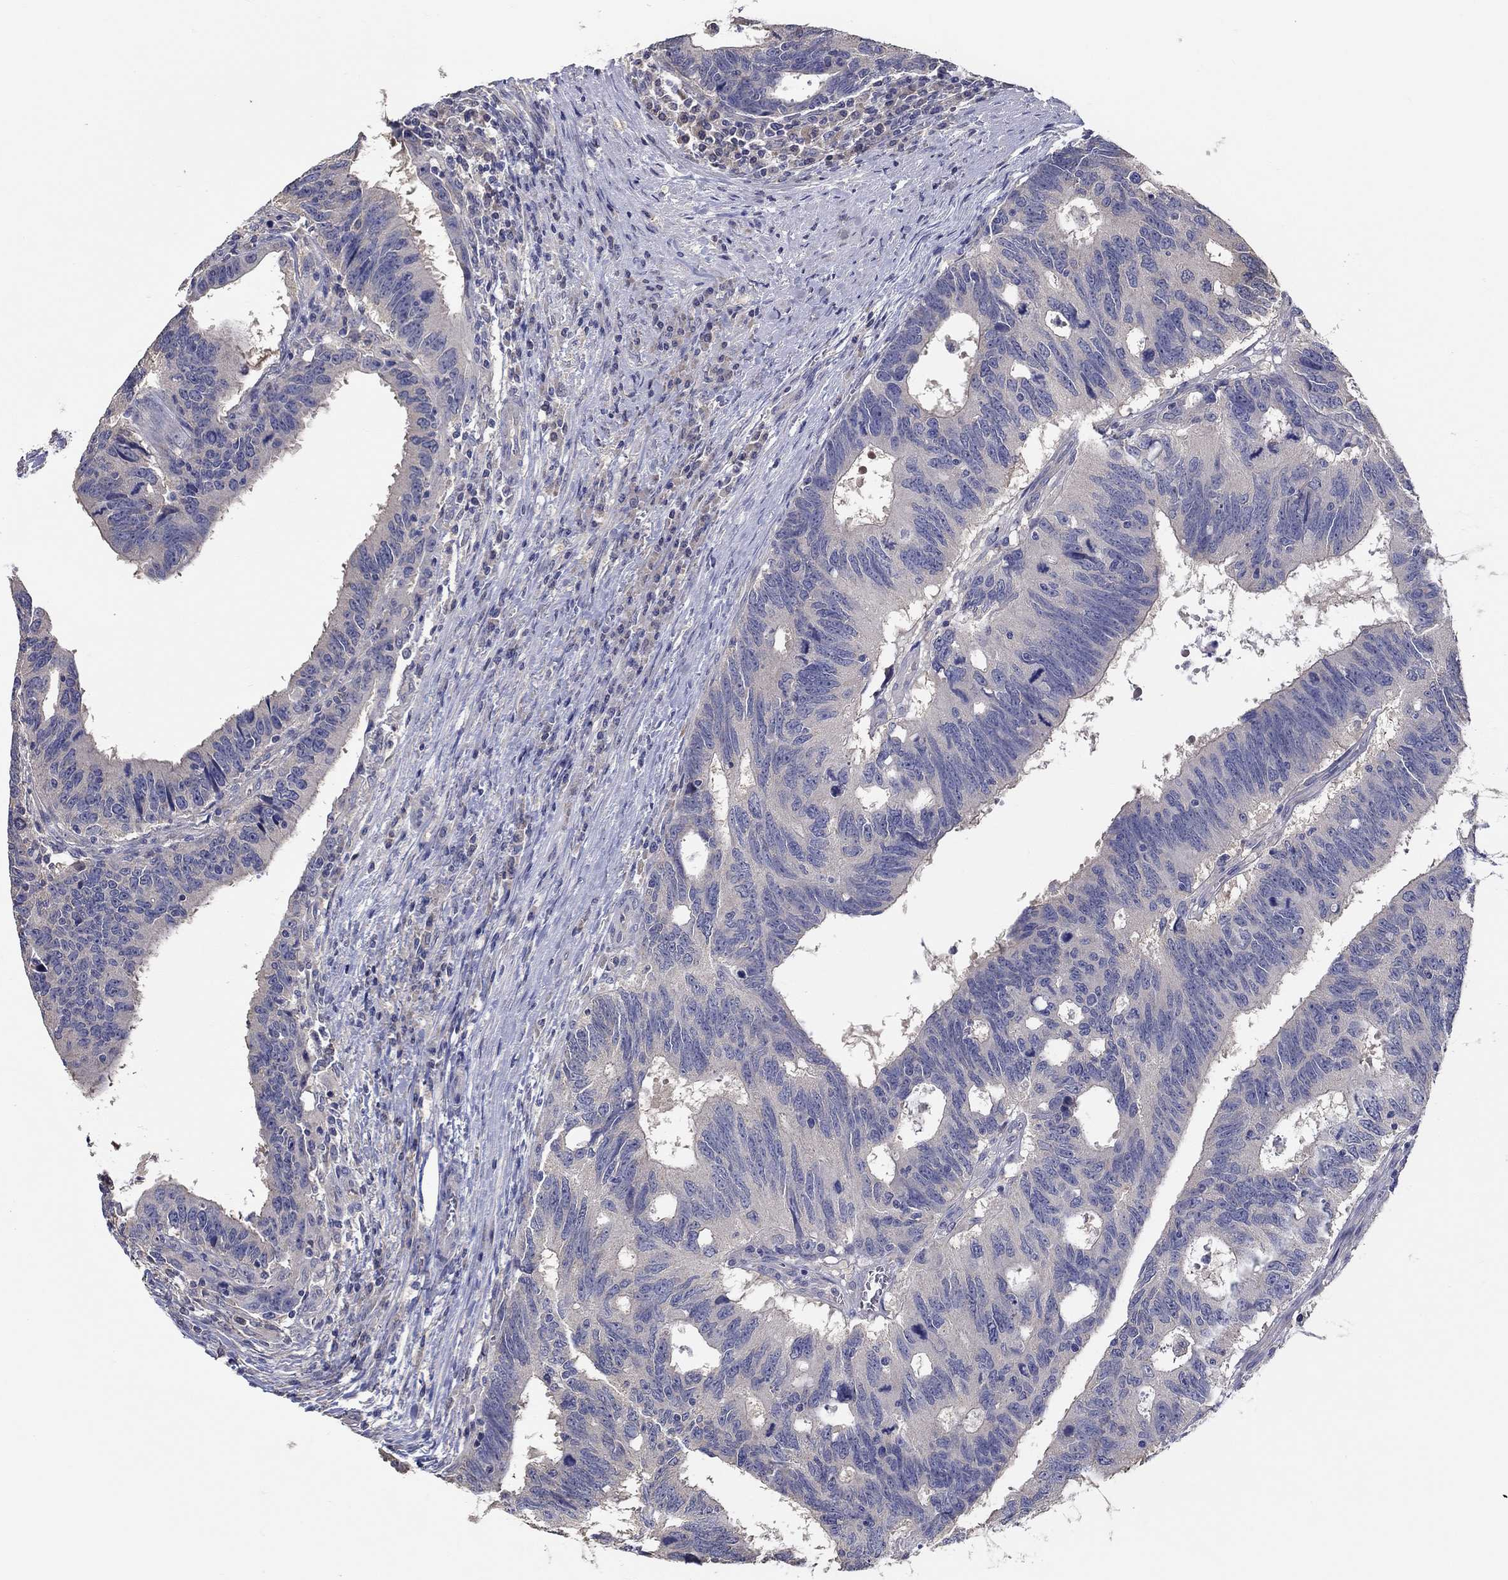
{"staining": {"intensity": "negative", "quantity": "none", "location": "none"}, "tissue": "colorectal cancer", "cell_type": "Tumor cells", "image_type": "cancer", "snomed": [{"axis": "morphology", "description": "Adenocarcinoma, NOS"}, {"axis": "topography", "description": "Colon"}], "caption": "This is an IHC photomicrograph of adenocarcinoma (colorectal). There is no staining in tumor cells.", "gene": "DOCK3", "patient": {"sex": "female", "age": 77}}